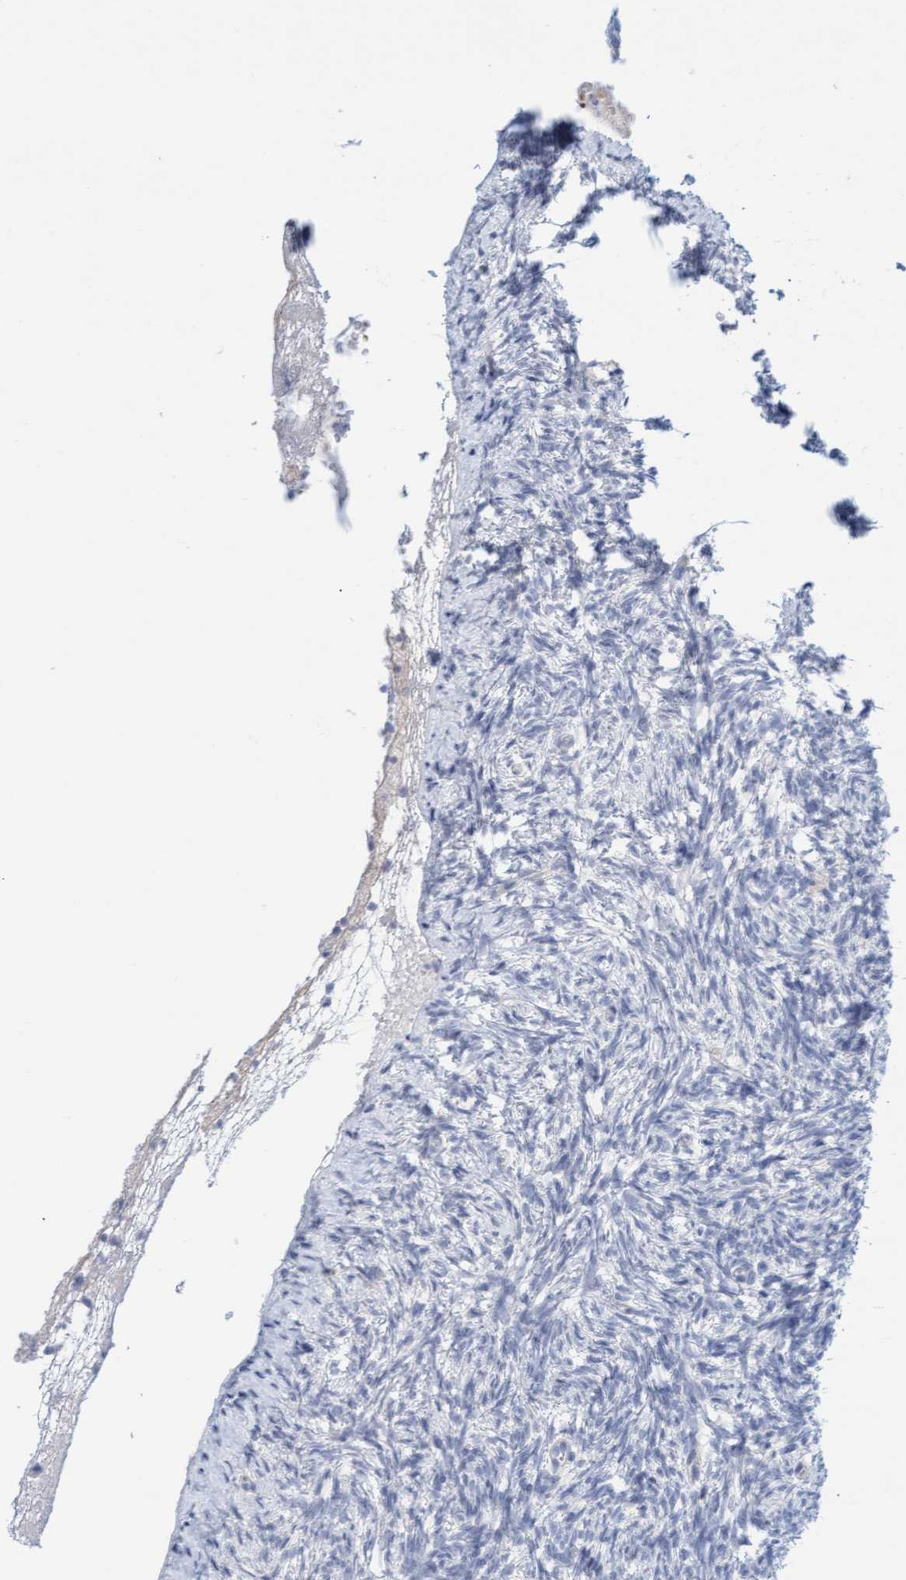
{"staining": {"intensity": "negative", "quantity": "none", "location": "none"}, "tissue": "ovary", "cell_type": "Ovarian stroma cells", "image_type": "normal", "snomed": [{"axis": "morphology", "description": "Normal tissue, NOS"}, {"axis": "topography", "description": "Ovary"}], "caption": "Immunohistochemistry micrograph of unremarkable ovary: human ovary stained with DAB (3,3'-diaminobenzidine) shows no significant protein staining in ovarian stroma cells.", "gene": "CPA3", "patient": {"sex": "female", "age": 33}}